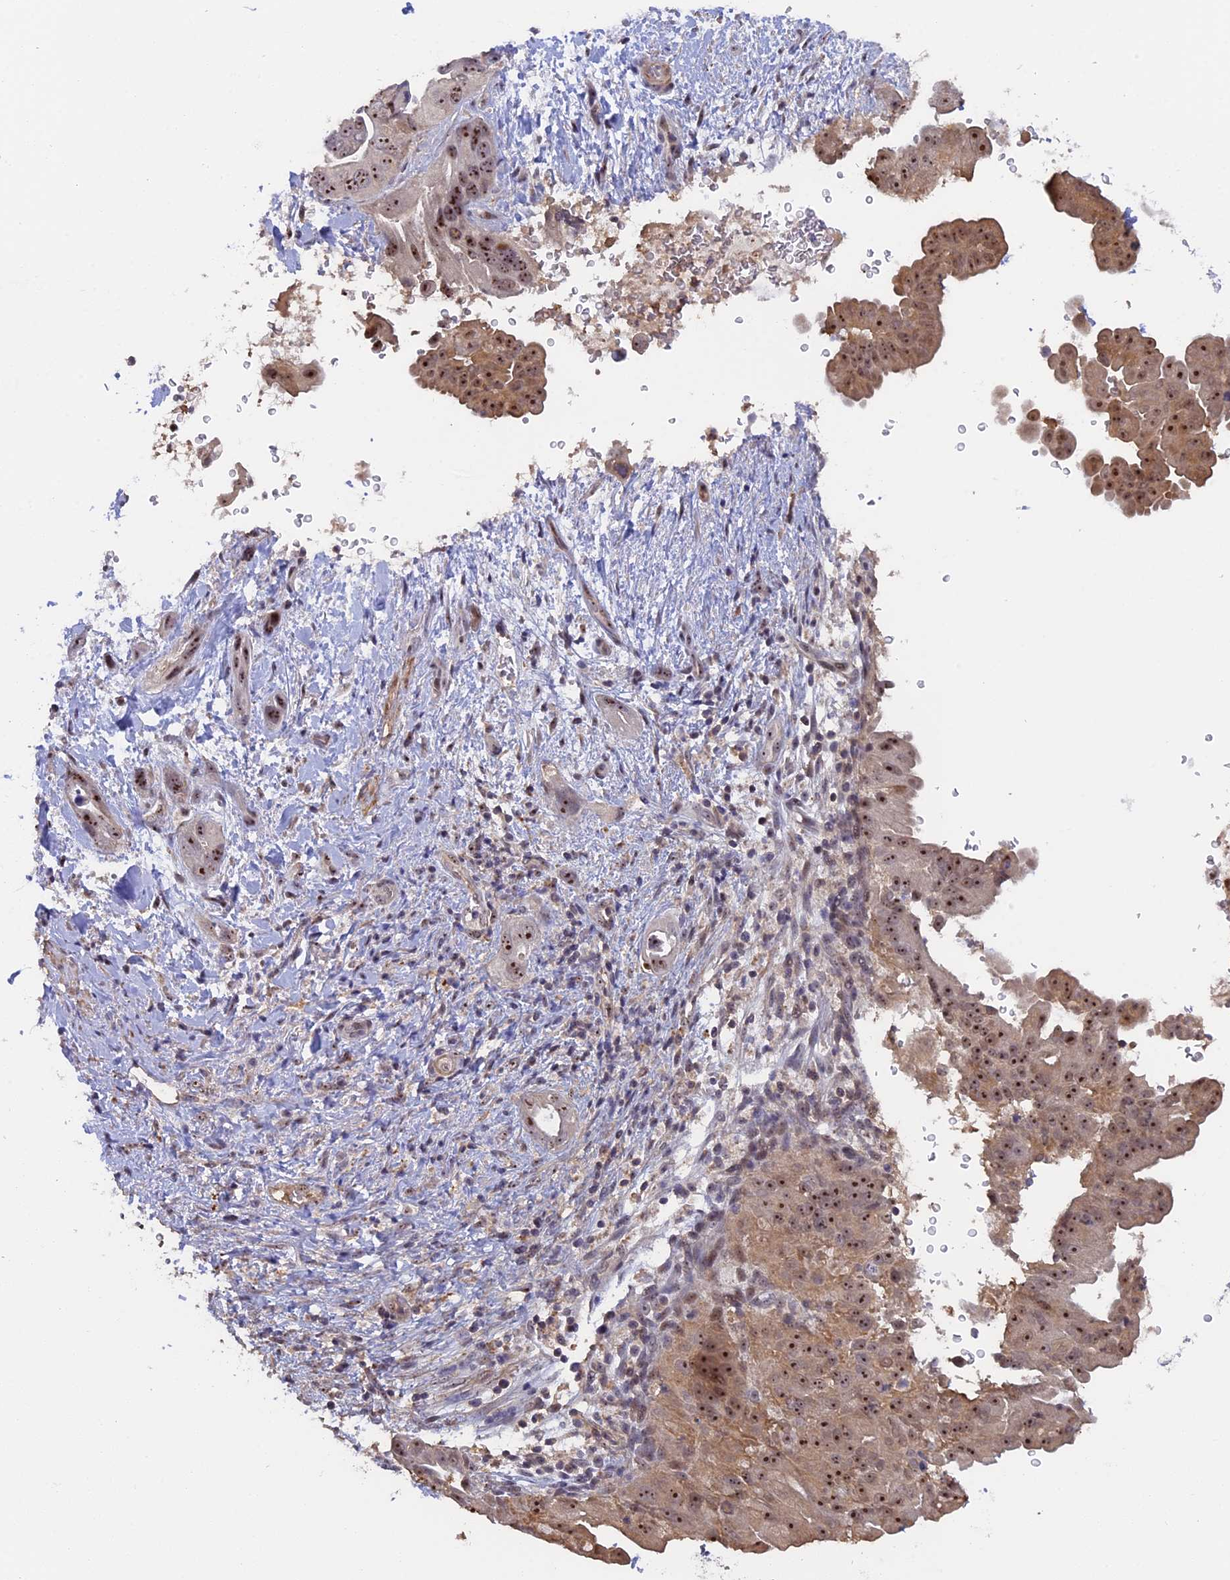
{"staining": {"intensity": "strong", "quantity": ">75%", "location": "nuclear"}, "tissue": "pancreatic cancer", "cell_type": "Tumor cells", "image_type": "cancer", "snomed": [{"axis": "morphology", "description": "Adenocarcinoma, NOS"}, {"axis": "topography", "description": "Pancreas"}], "caption": "Immunohistochemistry photomicrograph of neoplastic tissue: human adenocarcinoma (pancreatic) stained using immunohistochemistry shows high levels of strong protein expression localized specifically in the nuclear of tumor cells, appearing as a nuclear brown color.", "gene": "FAM98C", "patient": {"sex": "female", "age": 78}}